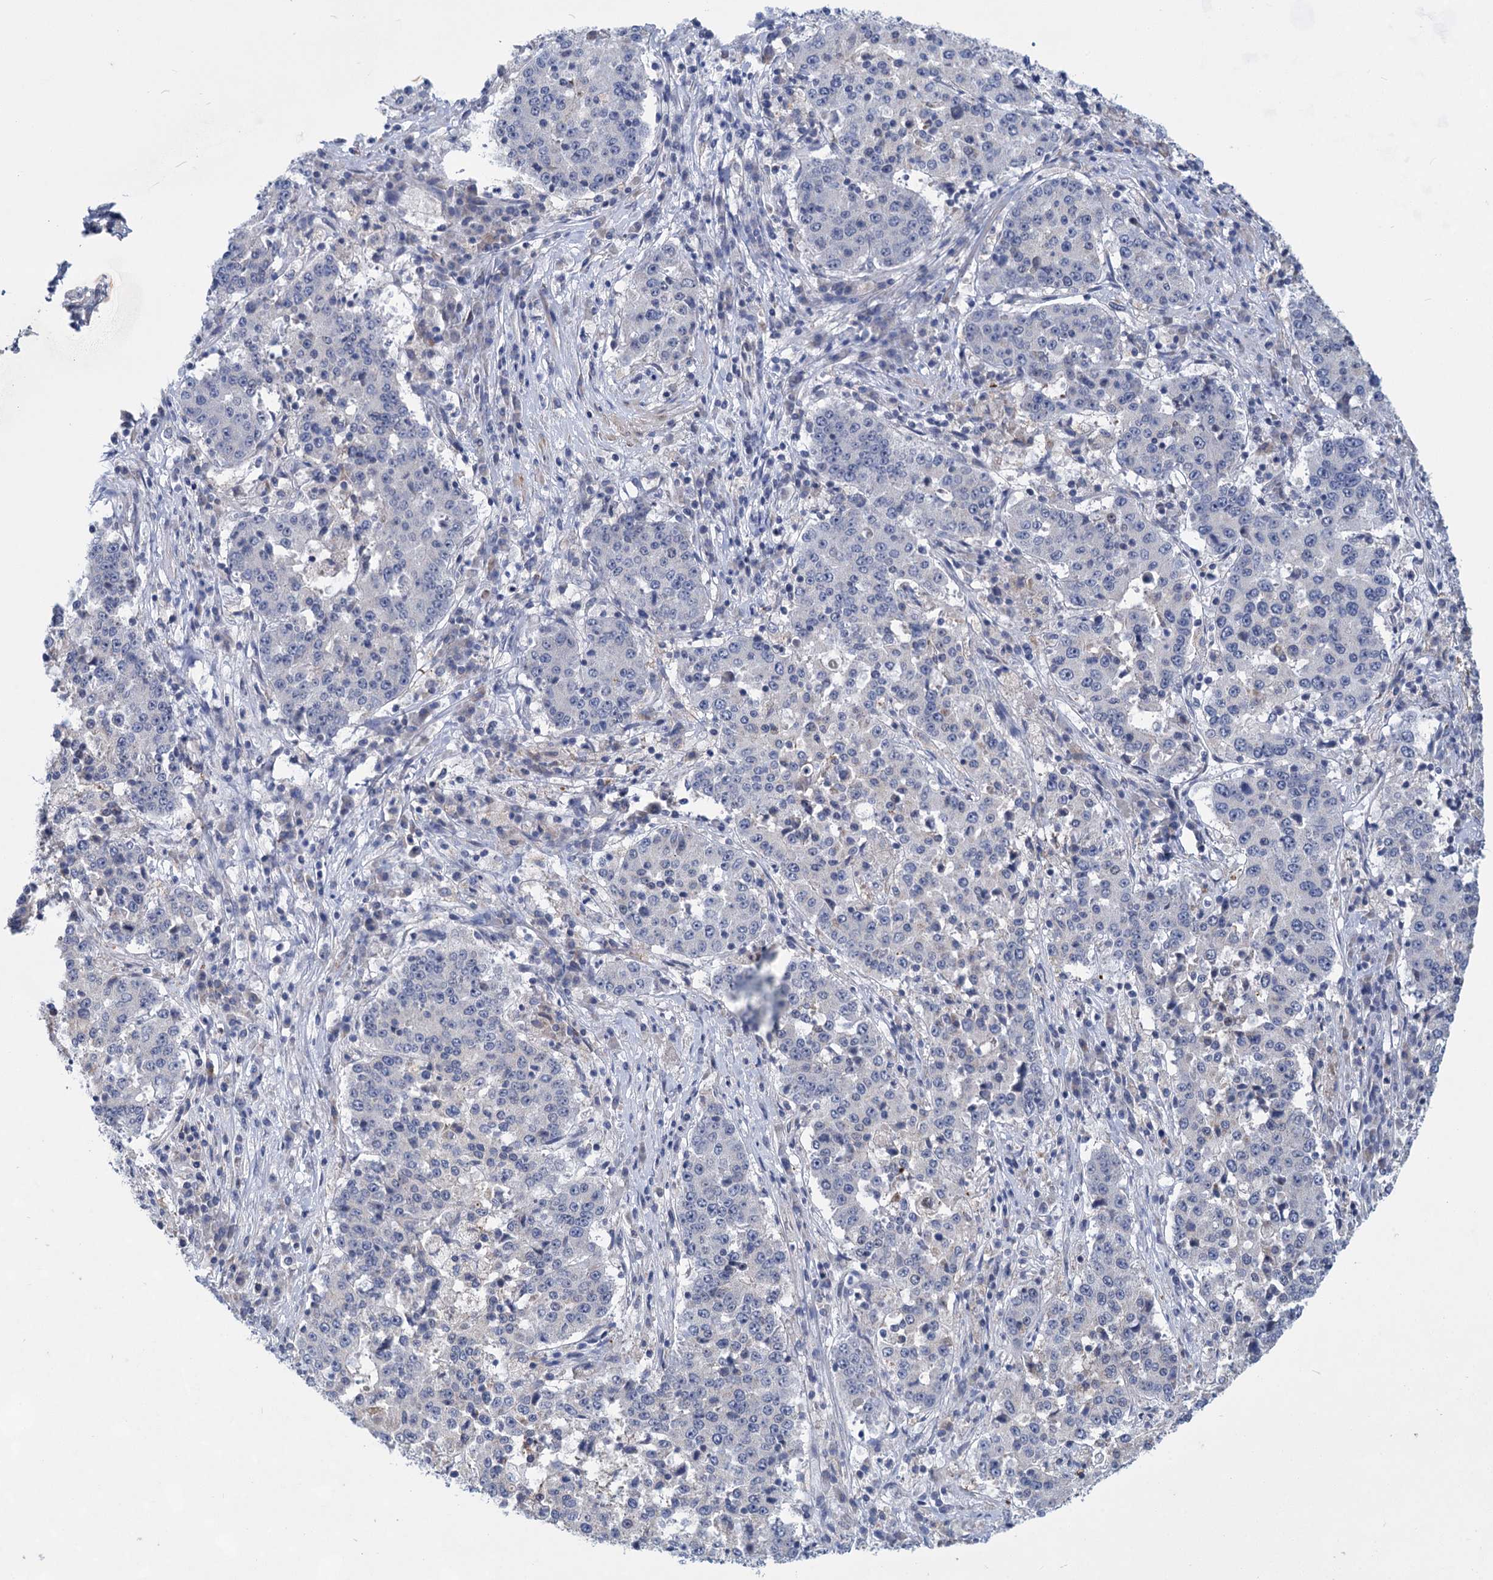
{"staining": {"intensity": "negative", "quantity": "none", "location": "none"}, "tissue": "stomach cancer", "cell_type": "Tumor cells", "image_type": "cancer", "snomed": [{"axis": "morphology", "description": "Adenocarcinoma, NOS"}, {"axis": "topography", "description": "Stomach"}], "caption": "Immunohistochemical staining of human stomach cancer (adenocarcinoma) reveals no significant staining in tumor cells.", "gene": "TTC17", "patient": {"sex": "male", "age": 59}}